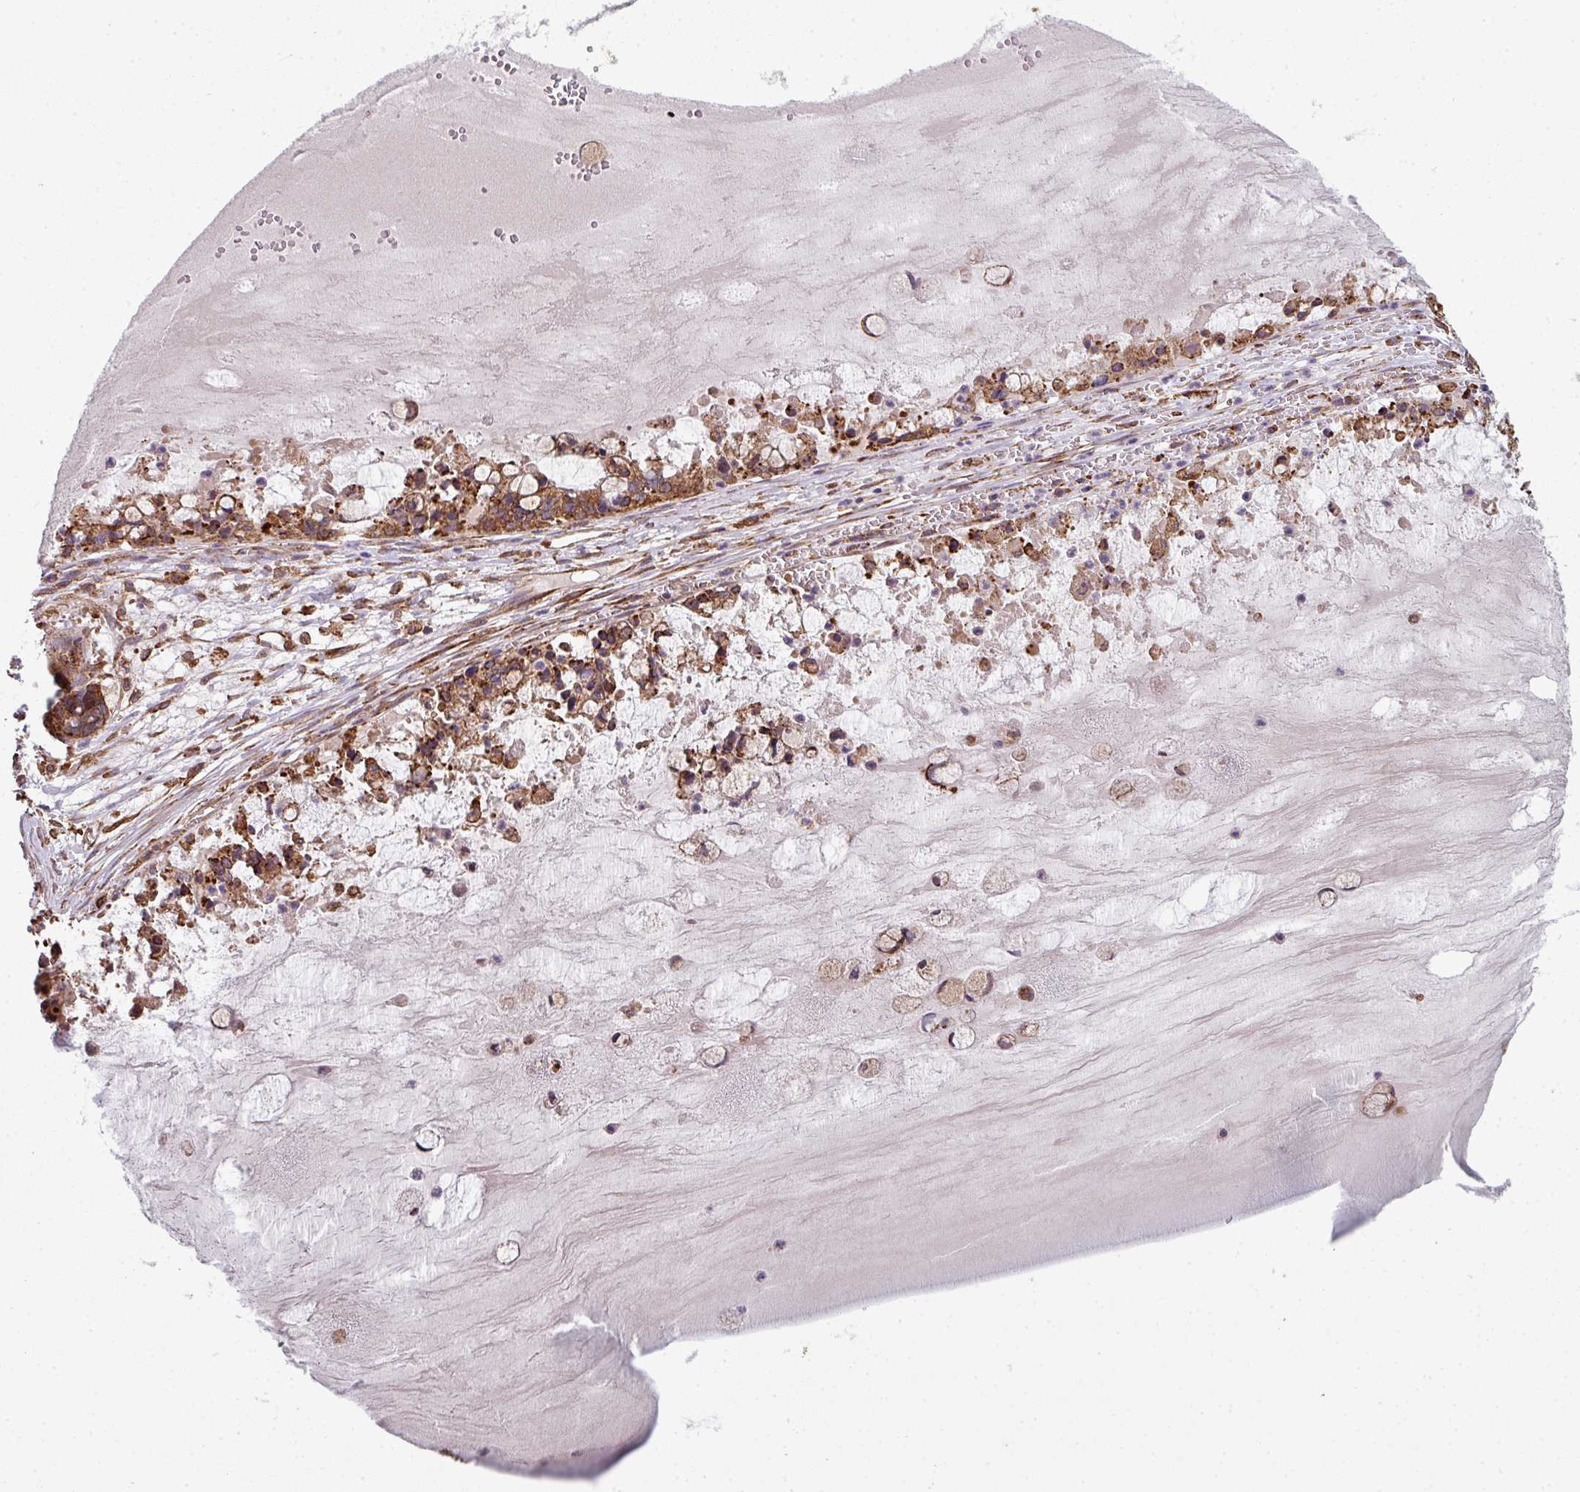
{"staining": {"intensity": "moderate", "quantity": ">75%", "location": "cytoplasmic/membranous"}, "tissue": "ovarian cancer", "cell_type": "Tumor cells", "image_type": "cancer", "snomed": [{"axis": "morphology", "description": "Cystadenocarcinoma, mucinous, NOS"}, {"axis": "topography", "description": "Ovary"}], "caption": "Protein expression analysis of human ovarian mucinous cystadenocarcinoma reveals moderate cytoplasmic/membranous positivity in about >75% of tumor cells.", "gene": "FAT4", "patient": {"sex": "female", "age": 63}}